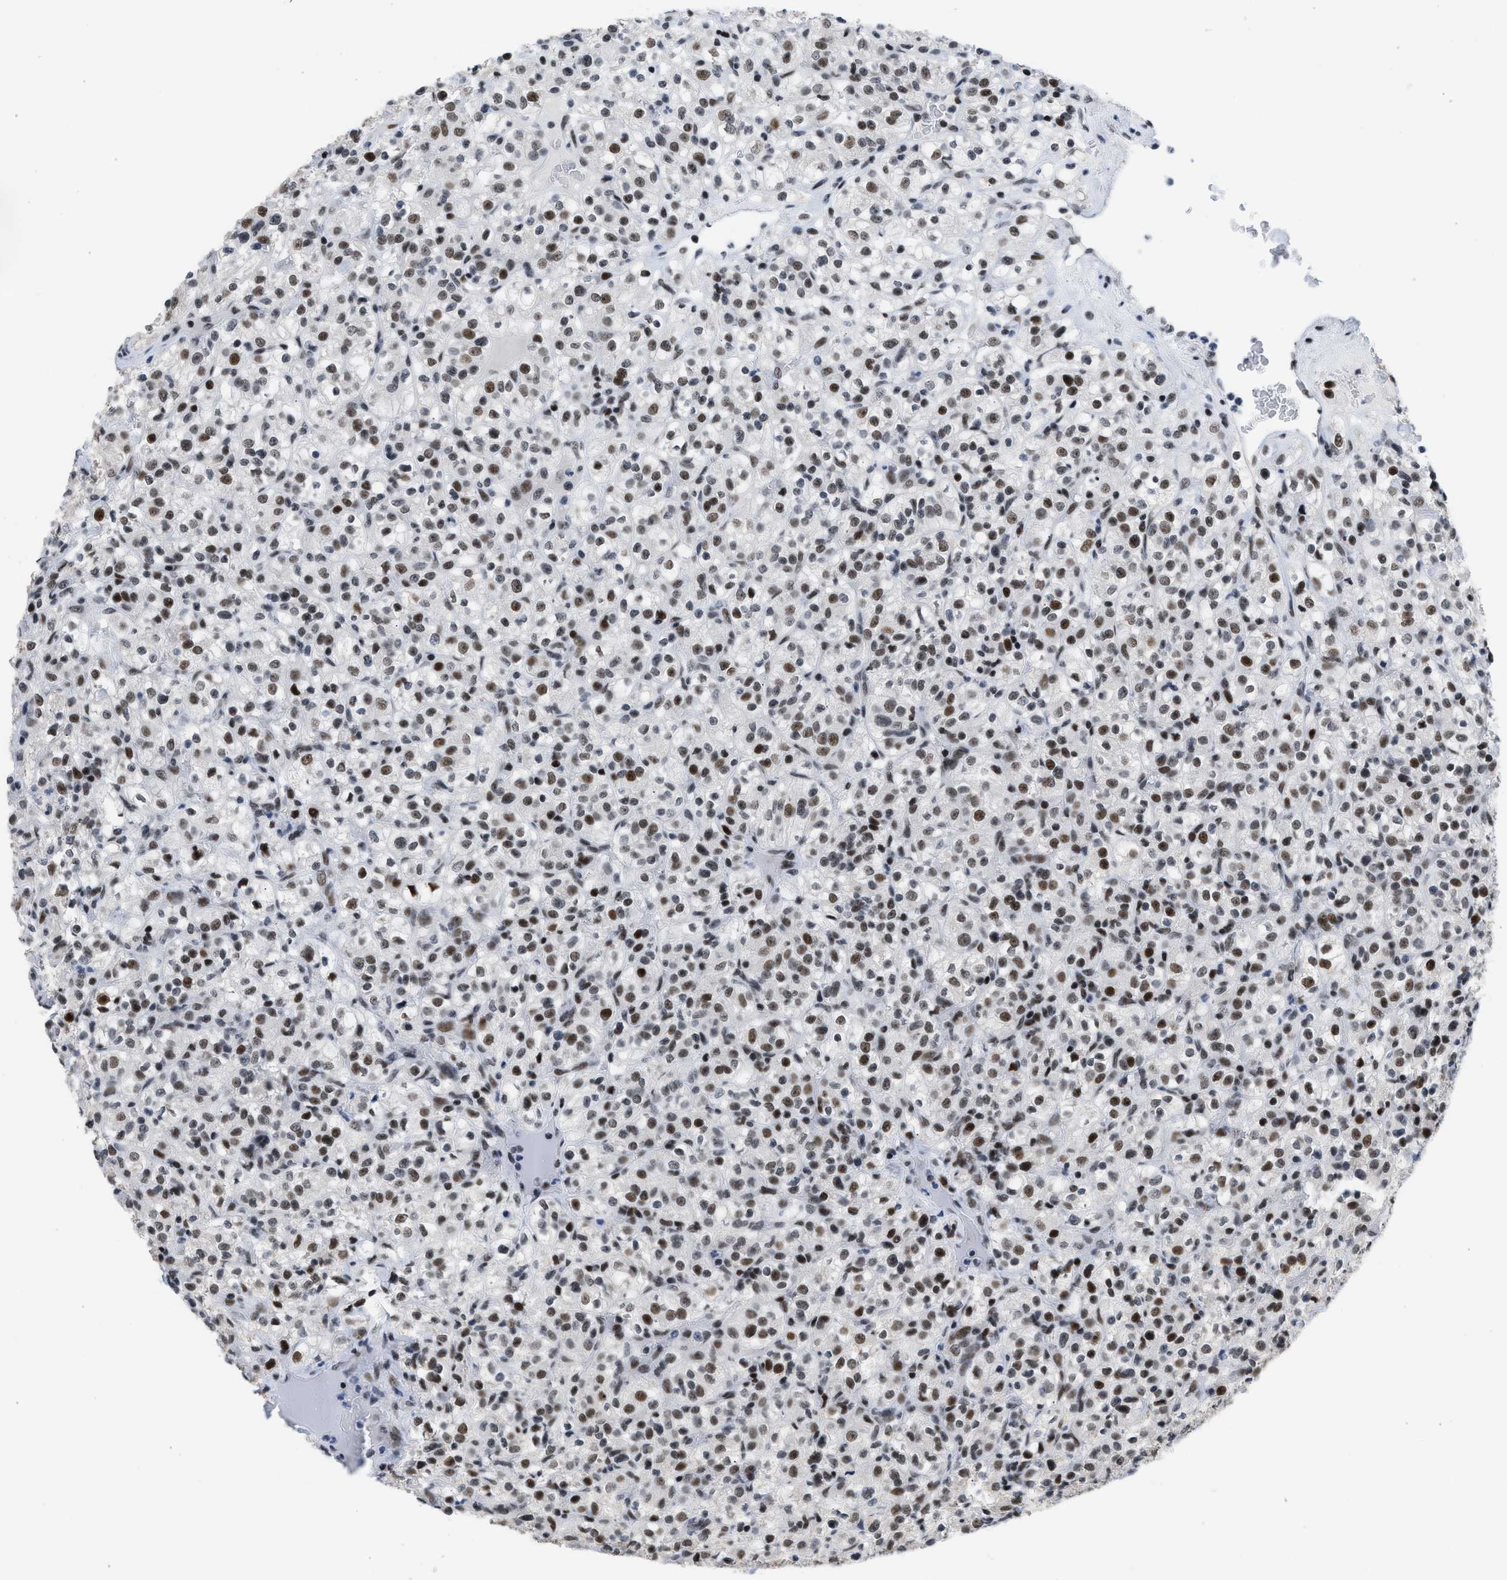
{"staining": {"intensity": "moderate", "quantity": ">75%", "location": "nuclear"}, "tissue": "renal cancer", "cell_type": "Tumor cells", "image_type": "cancer", "snomed": [{"axis": "morphology", "description": "Normal tissue, NOS"}, {"axis": "morphology", "description": "Adenocarcinoma, NOS"}, {"axis": "topography", "description": "Kidney"}], "caption": "The micrograph demonstrates a brown stain indicating the presence of a protein in the nuclear of tumor cells in adenocarcinoma (renal).", "gene": "TERF2IP", "patient": {"sex": "female", "age": 72}}